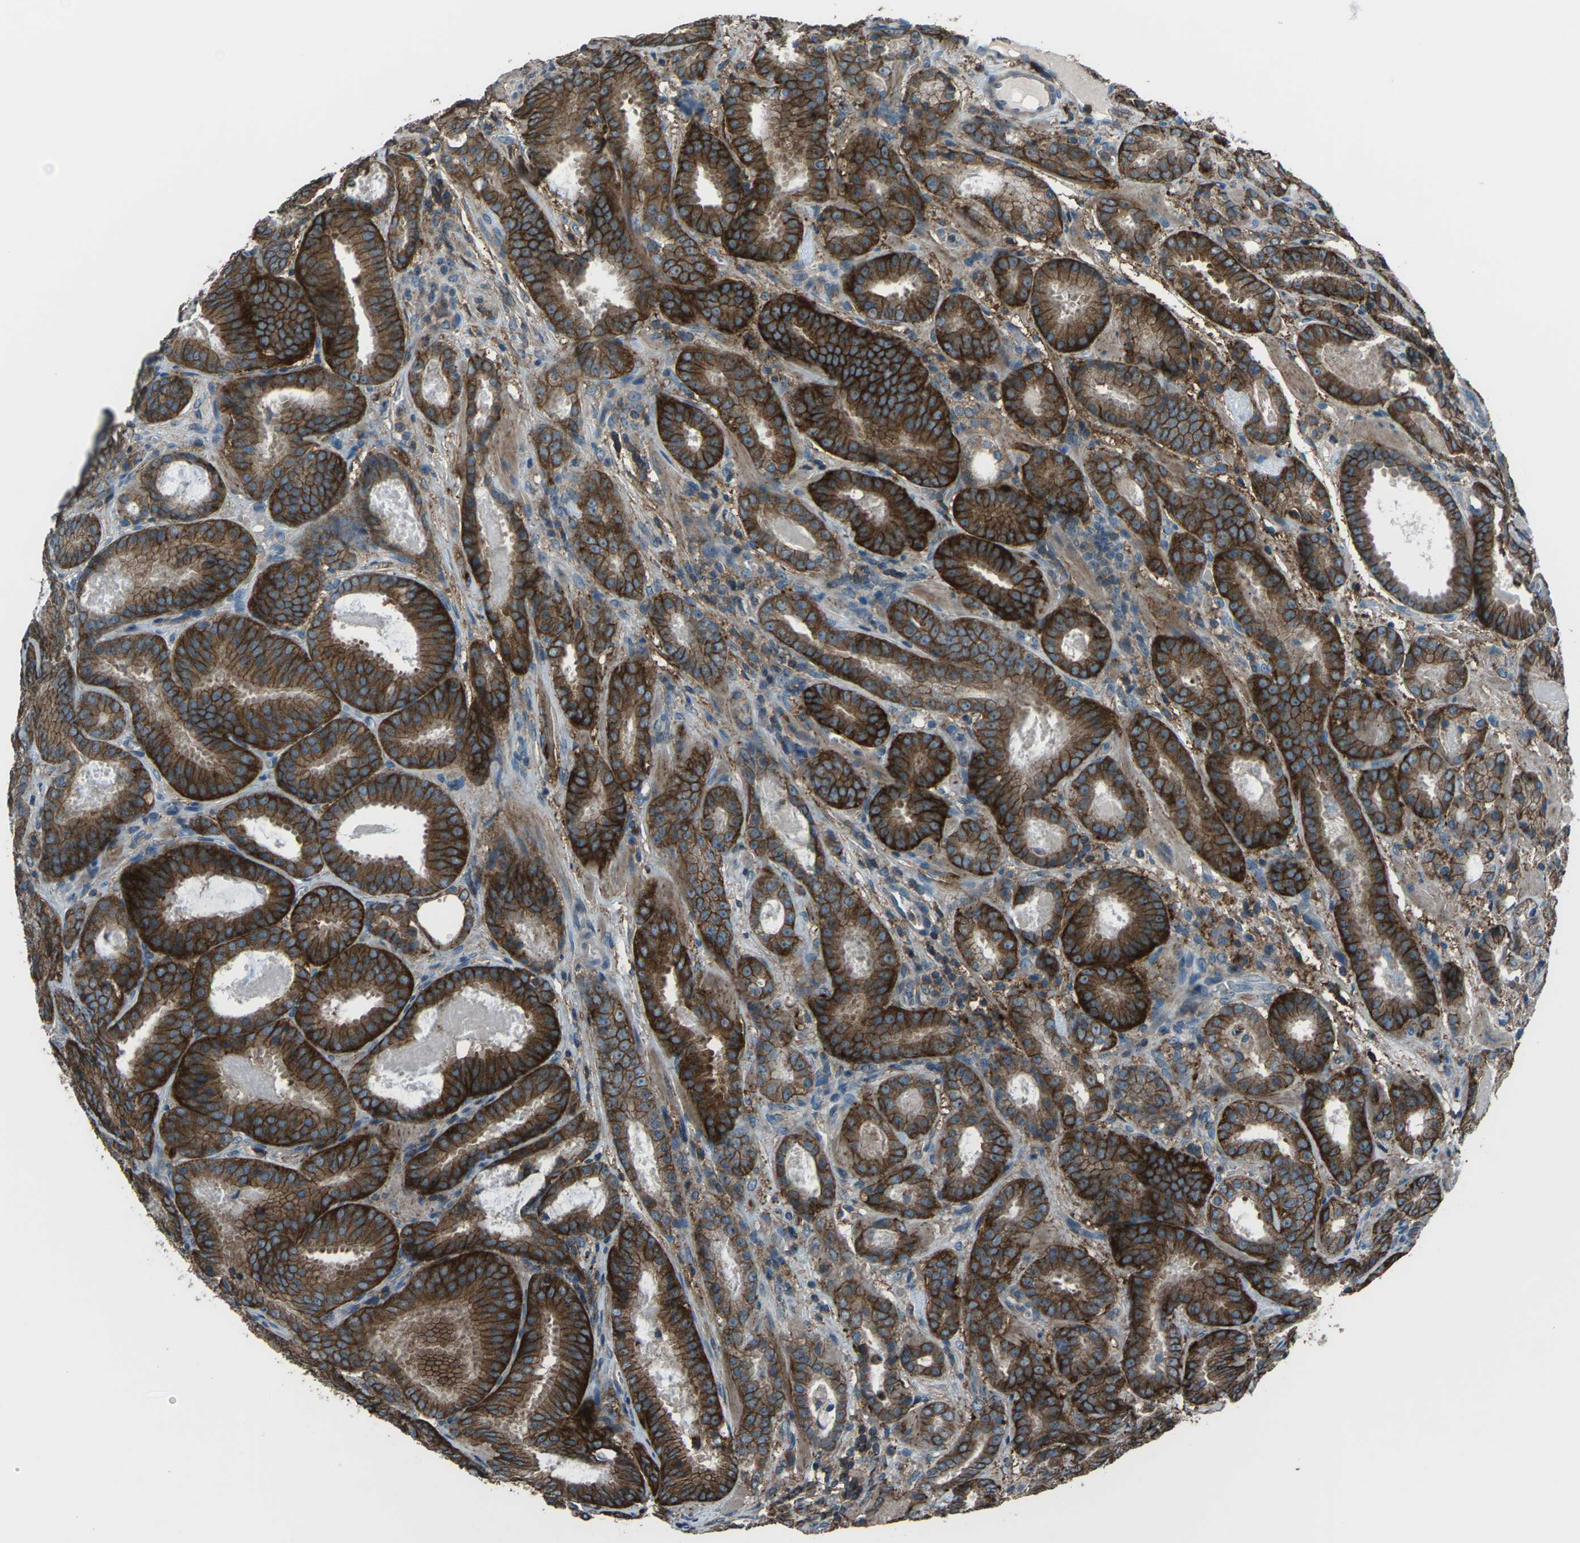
{"staining": {"intensity": "strong", "quantity": ">75%", "location": "cytoplasmic/membranous"}, "tissue": "prostate cancer", "cell_type": "Tumor cells", "image_type": "cancer", "snomed": [{"axis": "morphology", "description": "Adenocarcinoma, Low grade"}, {"axis": "topography", "description": "Prostate"}], "caption": "Immunohistochemical staining of prostate low-grade adenocarcinoma reveals high levels of strong cytoplasmic/membranous protein positivity in approximately >75% of tumor cells.", "gene": "CMTM4", "patient": {"sex": "male", "age": 69}}